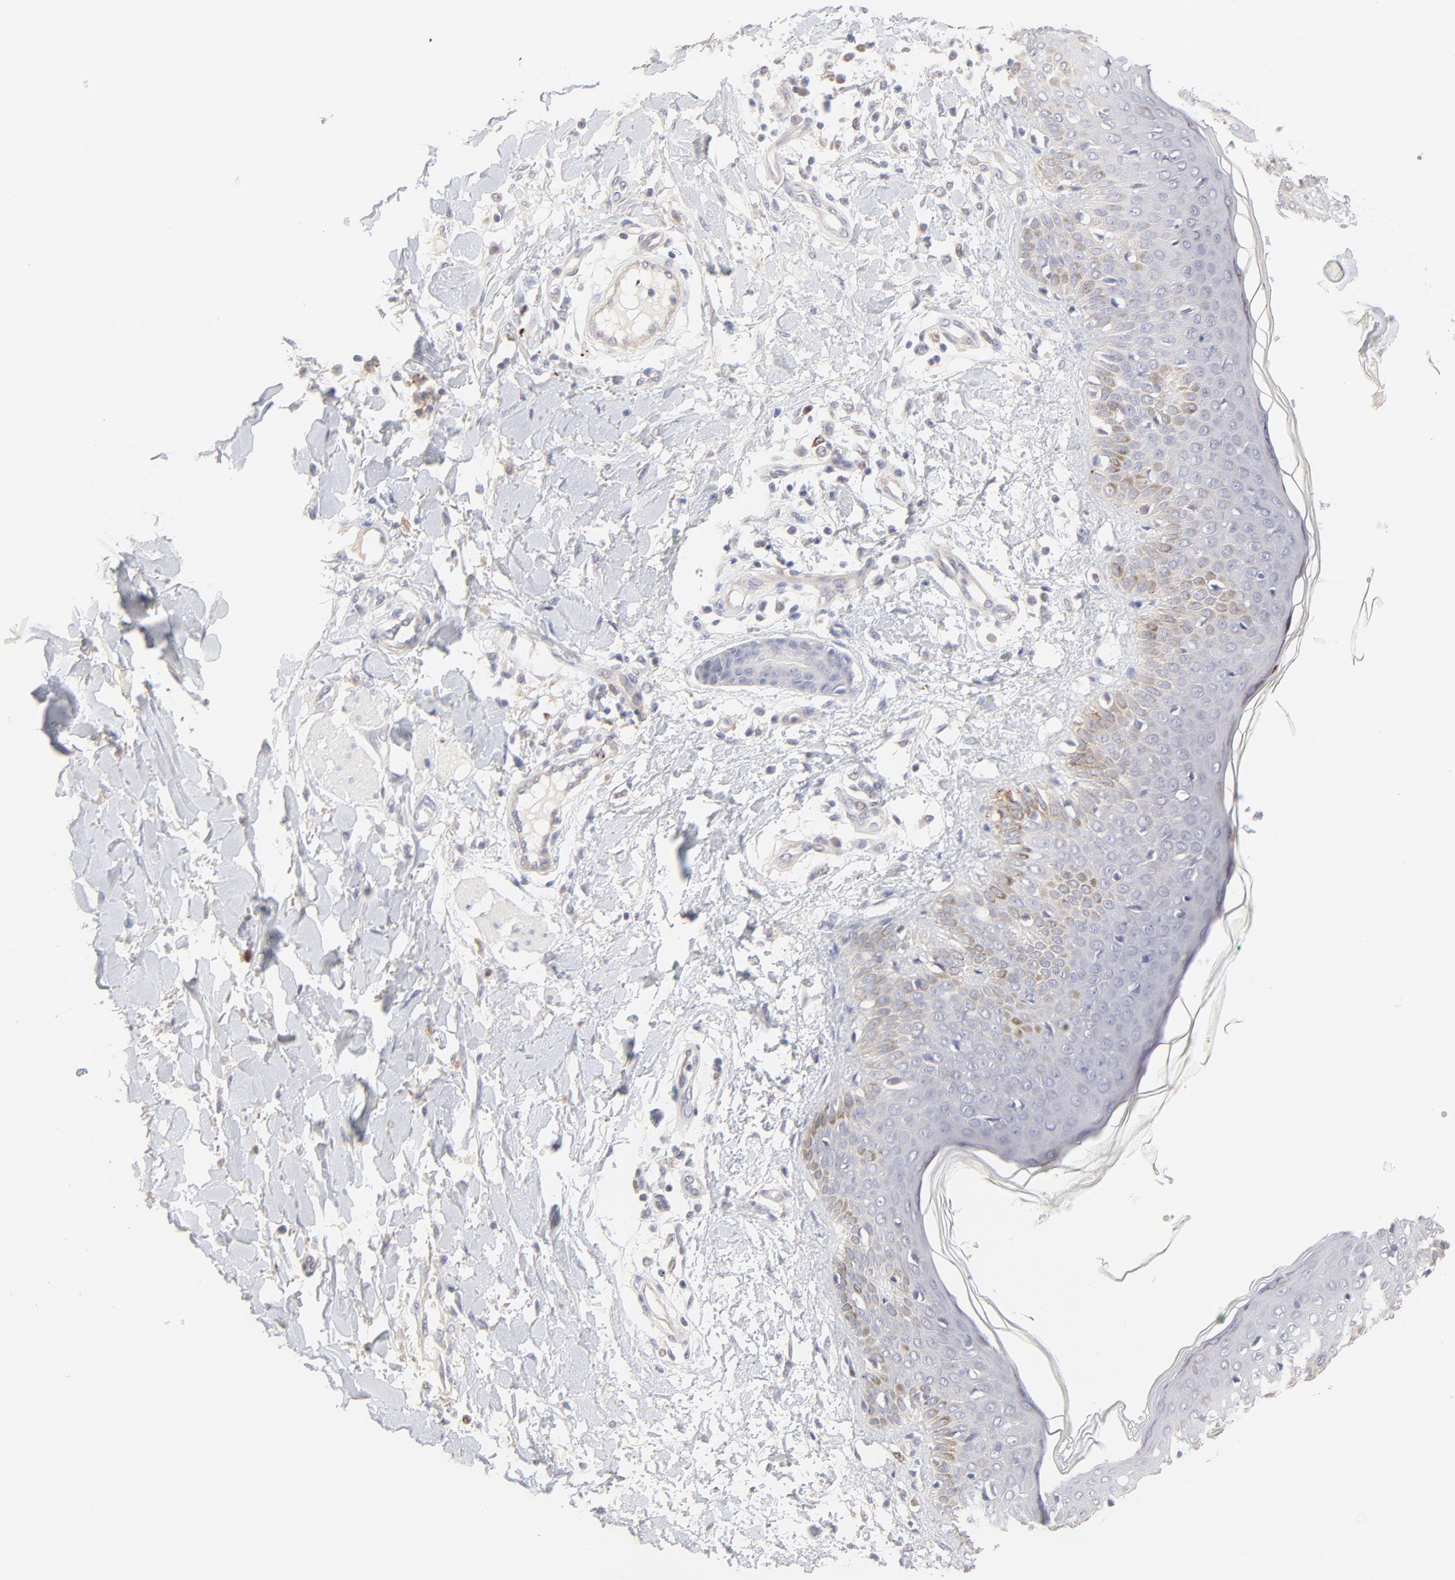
{"staining": {"intensity": "negative", "quantity": "none", "location": "none"}, "tissue": "skin cancer", "cell_type": "Tumor cells", "image_type": "cancer", "snomed": [{"axis": "morphology", "description": "Squamous cell carcinoma, NOS"}, {"axis": "topography", "description": "Skin"}], "caption": "High magnification brightfield microscopy of skin squamous cell carcinoma stained with DAB (3,3'-diaminobenzidine) (brown) and counterstained with hematoxylin (blue): tumor cells show no significant positivity. (Immunohistochemistry (ihc), brightfield microscopy, high magnification).", "gene": "ELF3", "patient": {"sex": "female", "age": 59}}